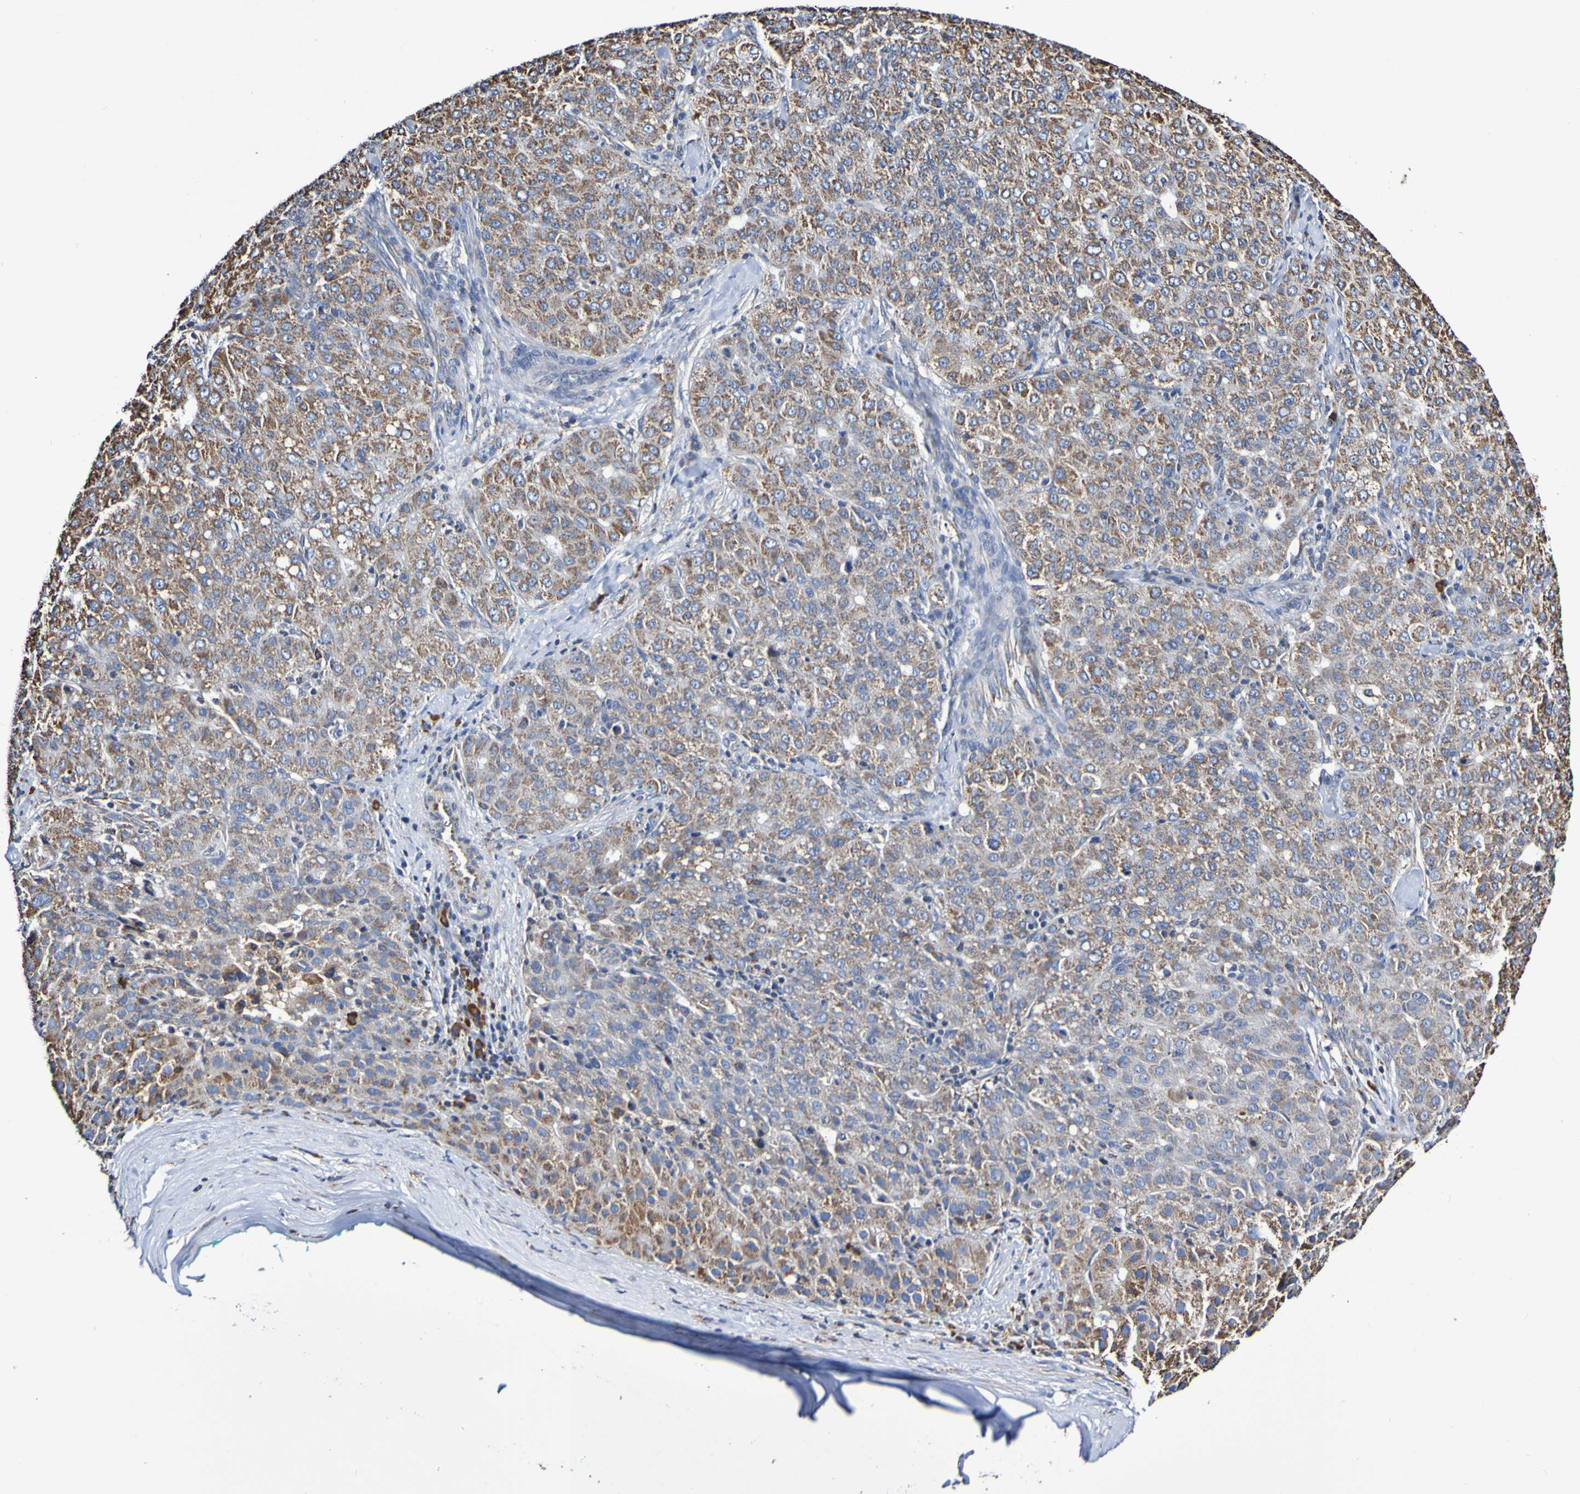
{"staining": {"intensity": "moderate", "quantity": "25%-75%", "location": "cytoplasmic/membranous"}, "tissue": "liver cancer", "cell_type": "Tumor cells", "image_type": "cancer", "snomed": [{"axis": "morphology", "description": "Carcinoma, Hepatocellular, NOS"}, {"axis": "topography", "description": "Liver"}], "caption": "This is a micrograph of immunohistochemistry staining of liver hepatocellular carcinoma, which shows moderate positivity in the cytoplasmic/membranous of tumor cells.", "gene": "IL18R1", "patient": {"sex": "male", "age": 65}}